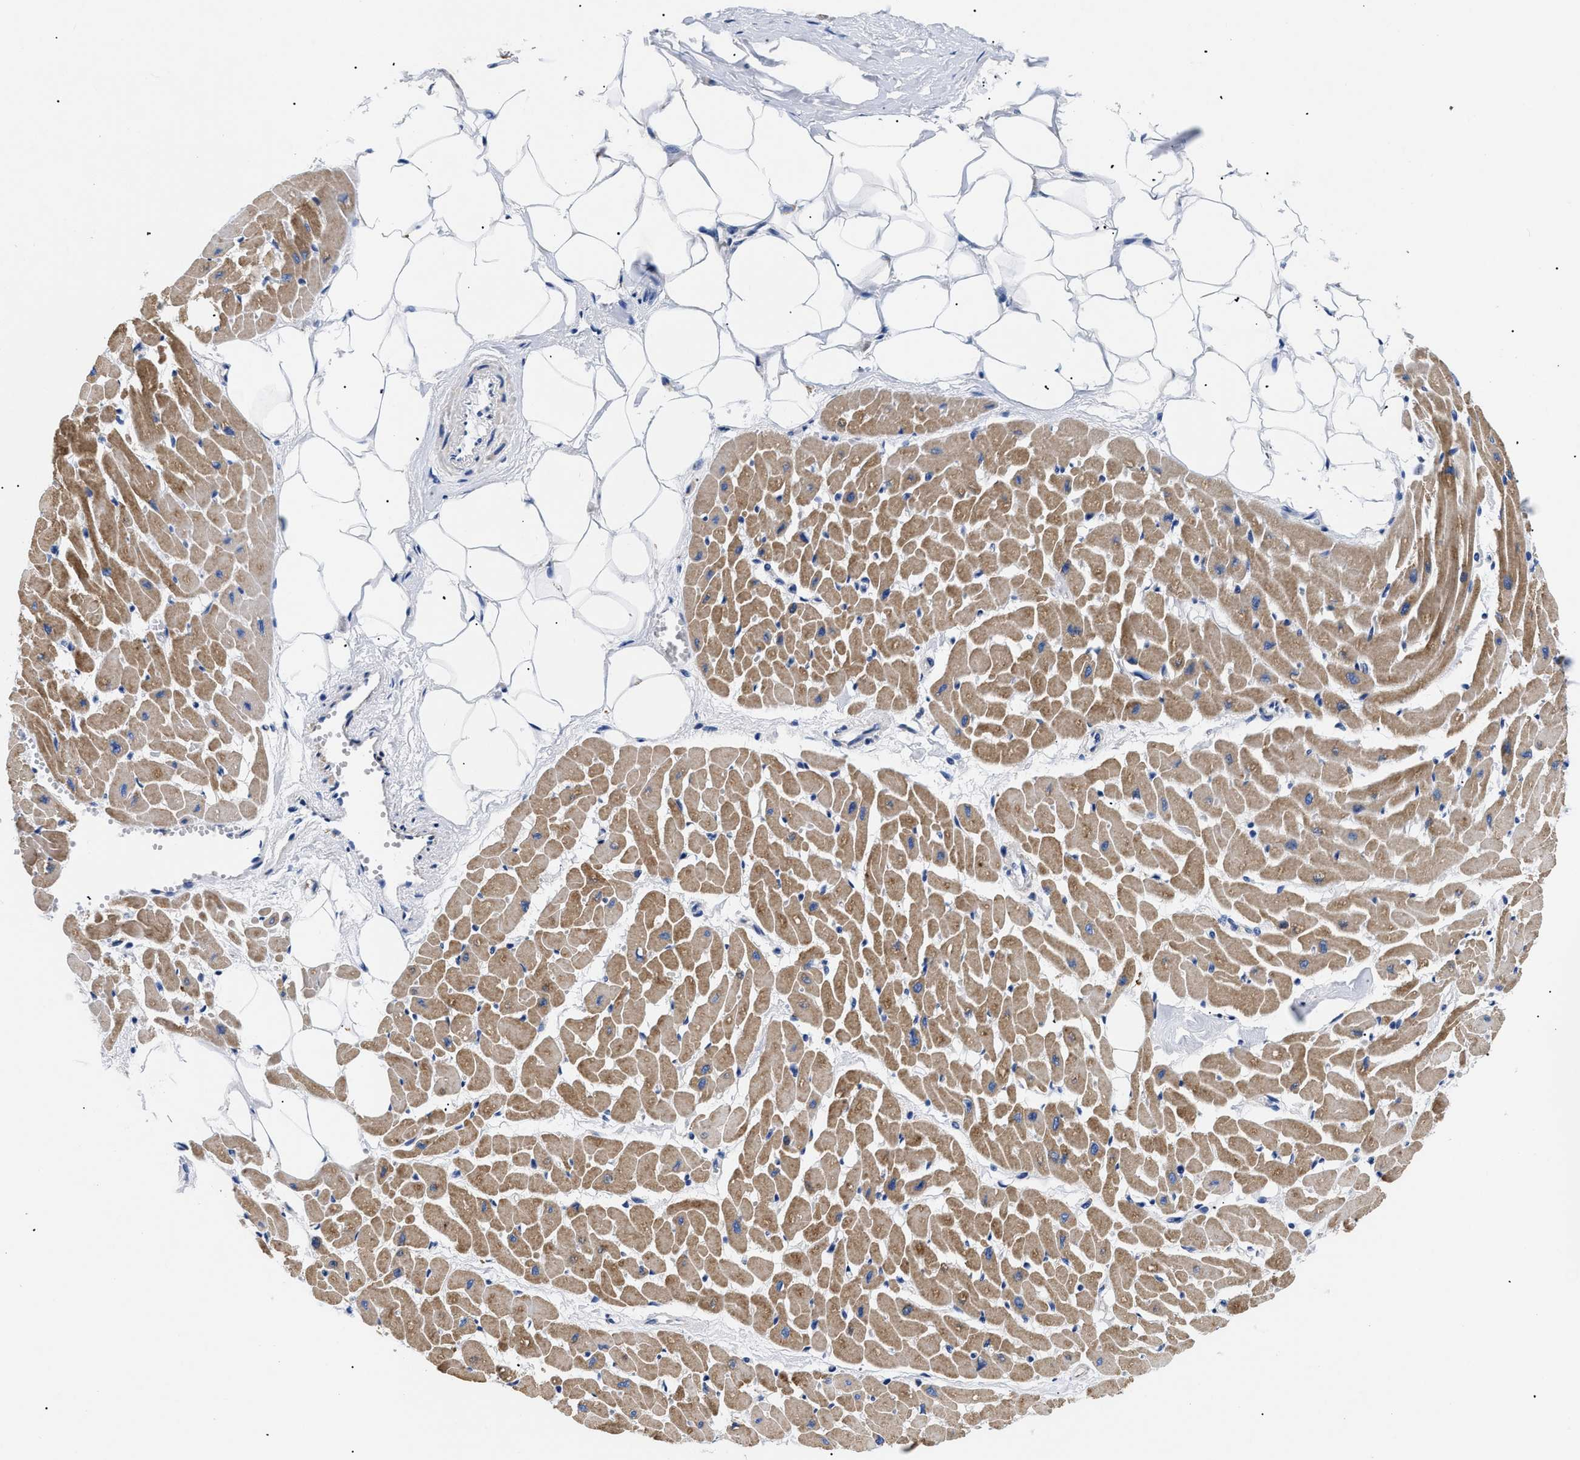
{"staining": {"intensity": "moderate", "quantity": ">75%", "location": "cytoplasmic/membranous"}, "tissue": "heart muscle", "cell_type": "Cardiomyocytes", "image_type": "normal", "snomed": [{"axis": "morphology", "description": "Normal tissue, NOS"}, {"axis": "topography", "description": "Heart"}], "caption": "Benign heart muscle was stained to show a protein in brown. There is medium levels of moderate cytoplasmic/membranous positivity in approximately >75% of cardiomyocytes. The staining was performed using DAB (3,3'-diaminobenzidine) to visualize the protein expression in brown, while the nuclei were stained in blue with hematoxylin (Magnification: 20x).", "gene": "GPR149", "patient": {"sex": "female", "age": 19}}